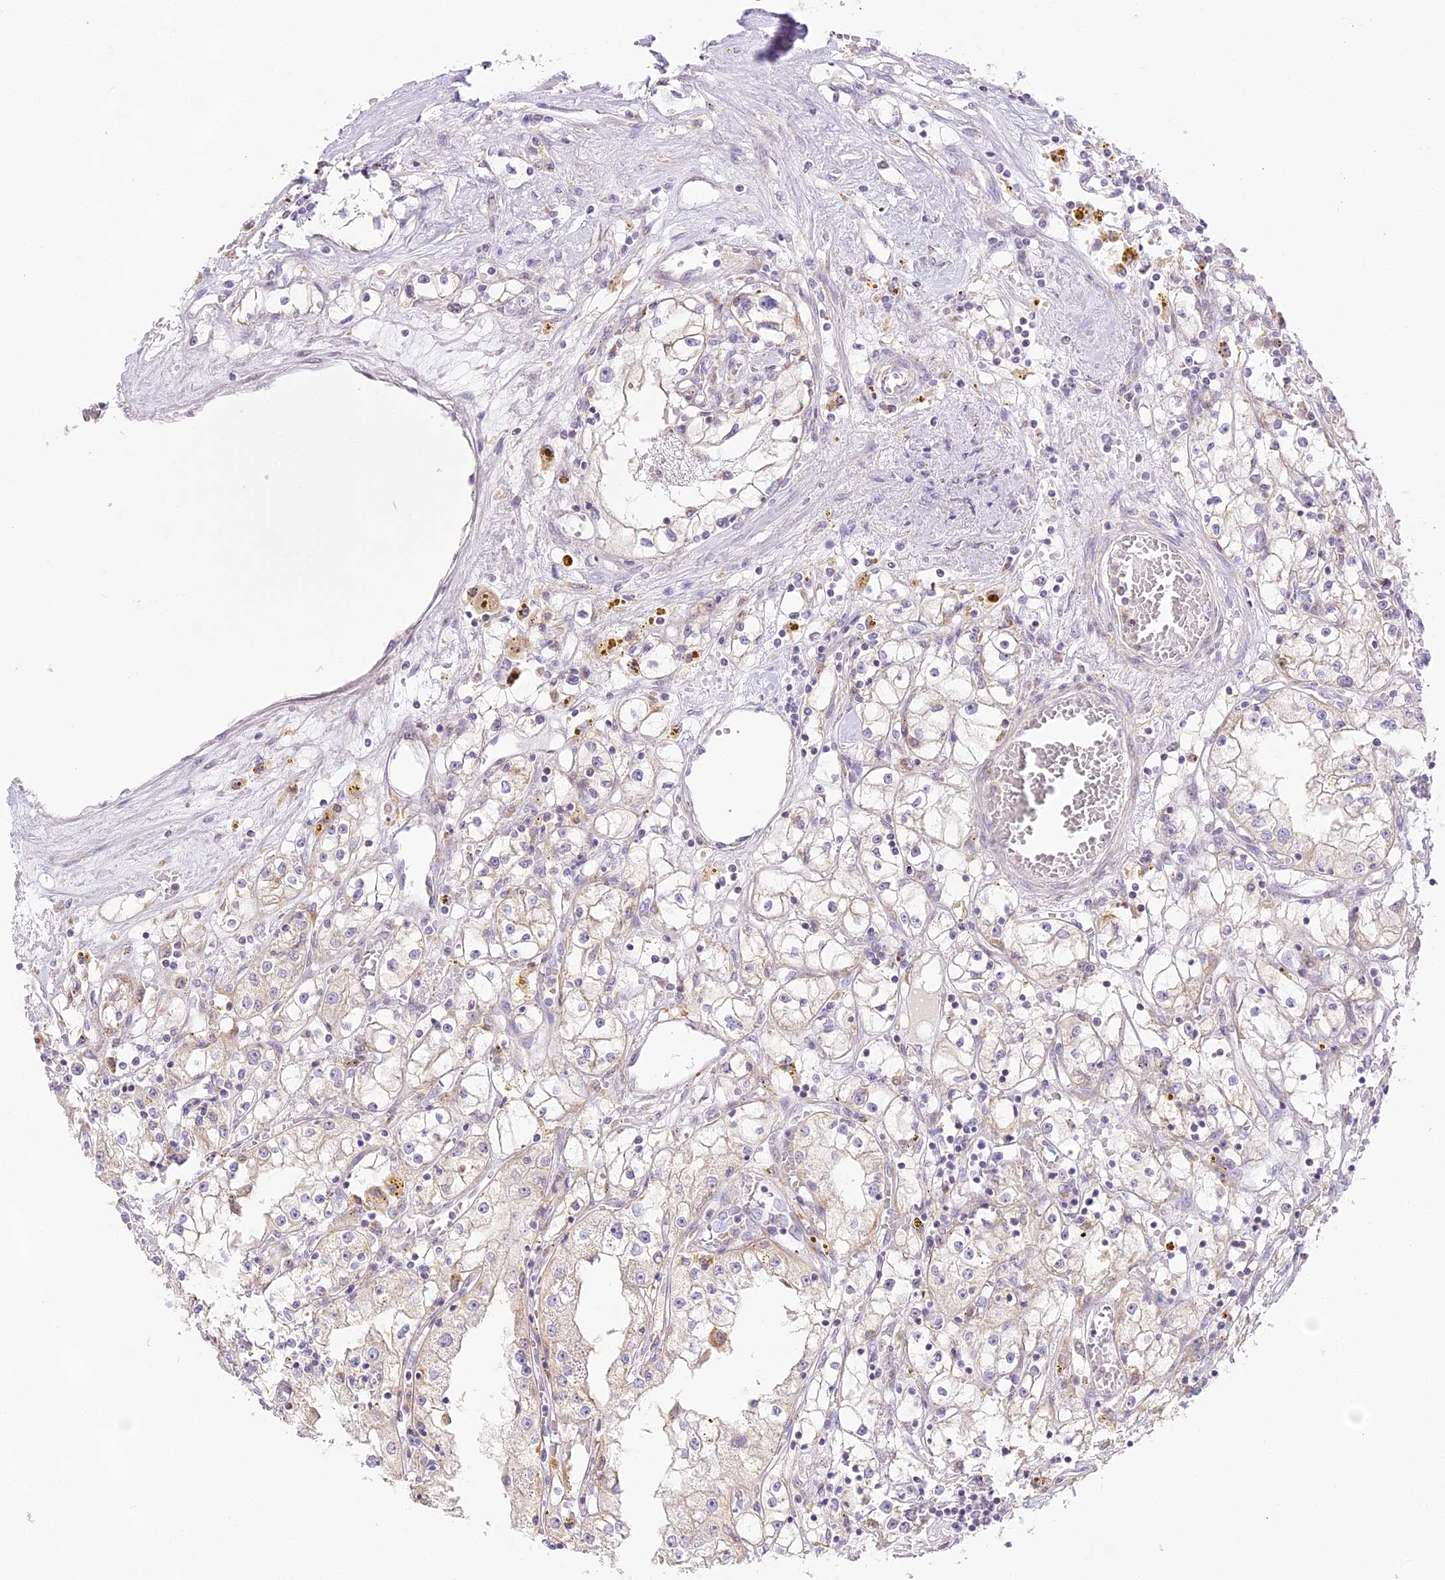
{"staining": {"intensity": "negative", "quantity": "none", "location": "none"}, "tissue": "renal cancer", "cell_type": "Tumor cells", "image_type": "cancer", "snomed": [{"axis": "morphology", "description": "Adenocarcinoma, NOS"}, {"axis": "topography", "description": "Kidney"}], "caption": "Immunohistochemistry (IHC) photomicrograph of human renal cancer (adenocarcinoma) stained for a protein (brown), which shows no staining in tumor cells.", "gene": "CCDC30", "patient": {"sex": "male", "age": 56}}